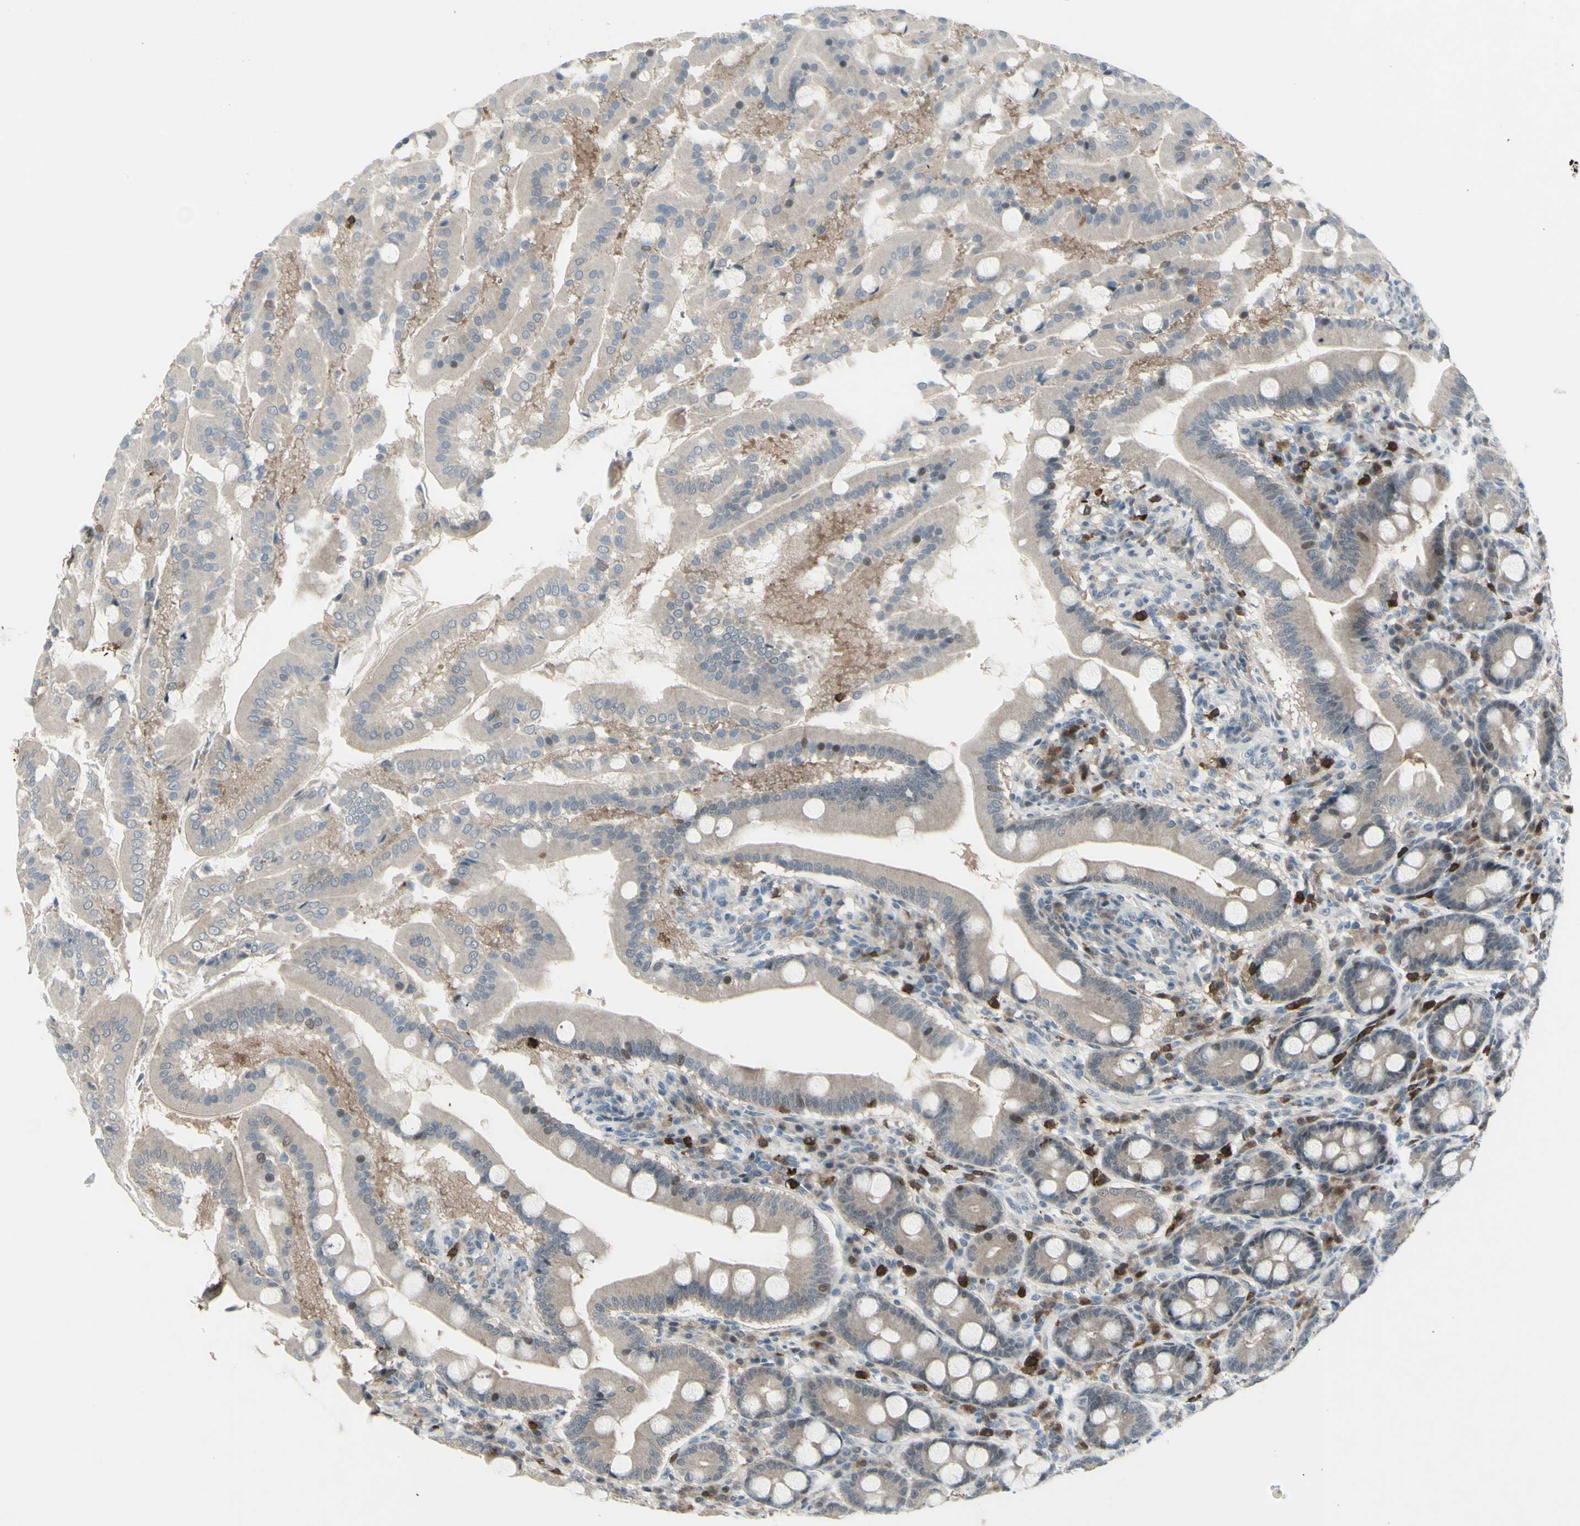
{"staining": {"intensity": "moderate", "quantity": "<25%", "location": "cytoplasmic/membranous"}, "tissue": "duodenum", "cell_type": "Glandular cells", "image_type": "normal", "snomed": [{"axis": "morphology", "description": "Normal tissue, NOS"}, {"axis": "topography", "description": "Duodenum"}], "caption": "Brown immunohistochemical staining in unremarkable duodenum reveals moderate cytoplasmic/membranous expression in about <25% of glandular cells. (IHC, brightfield microscopy, high magnification).", "gene": "ETNK1", "patient": {"sex": "male", "age": 50}}